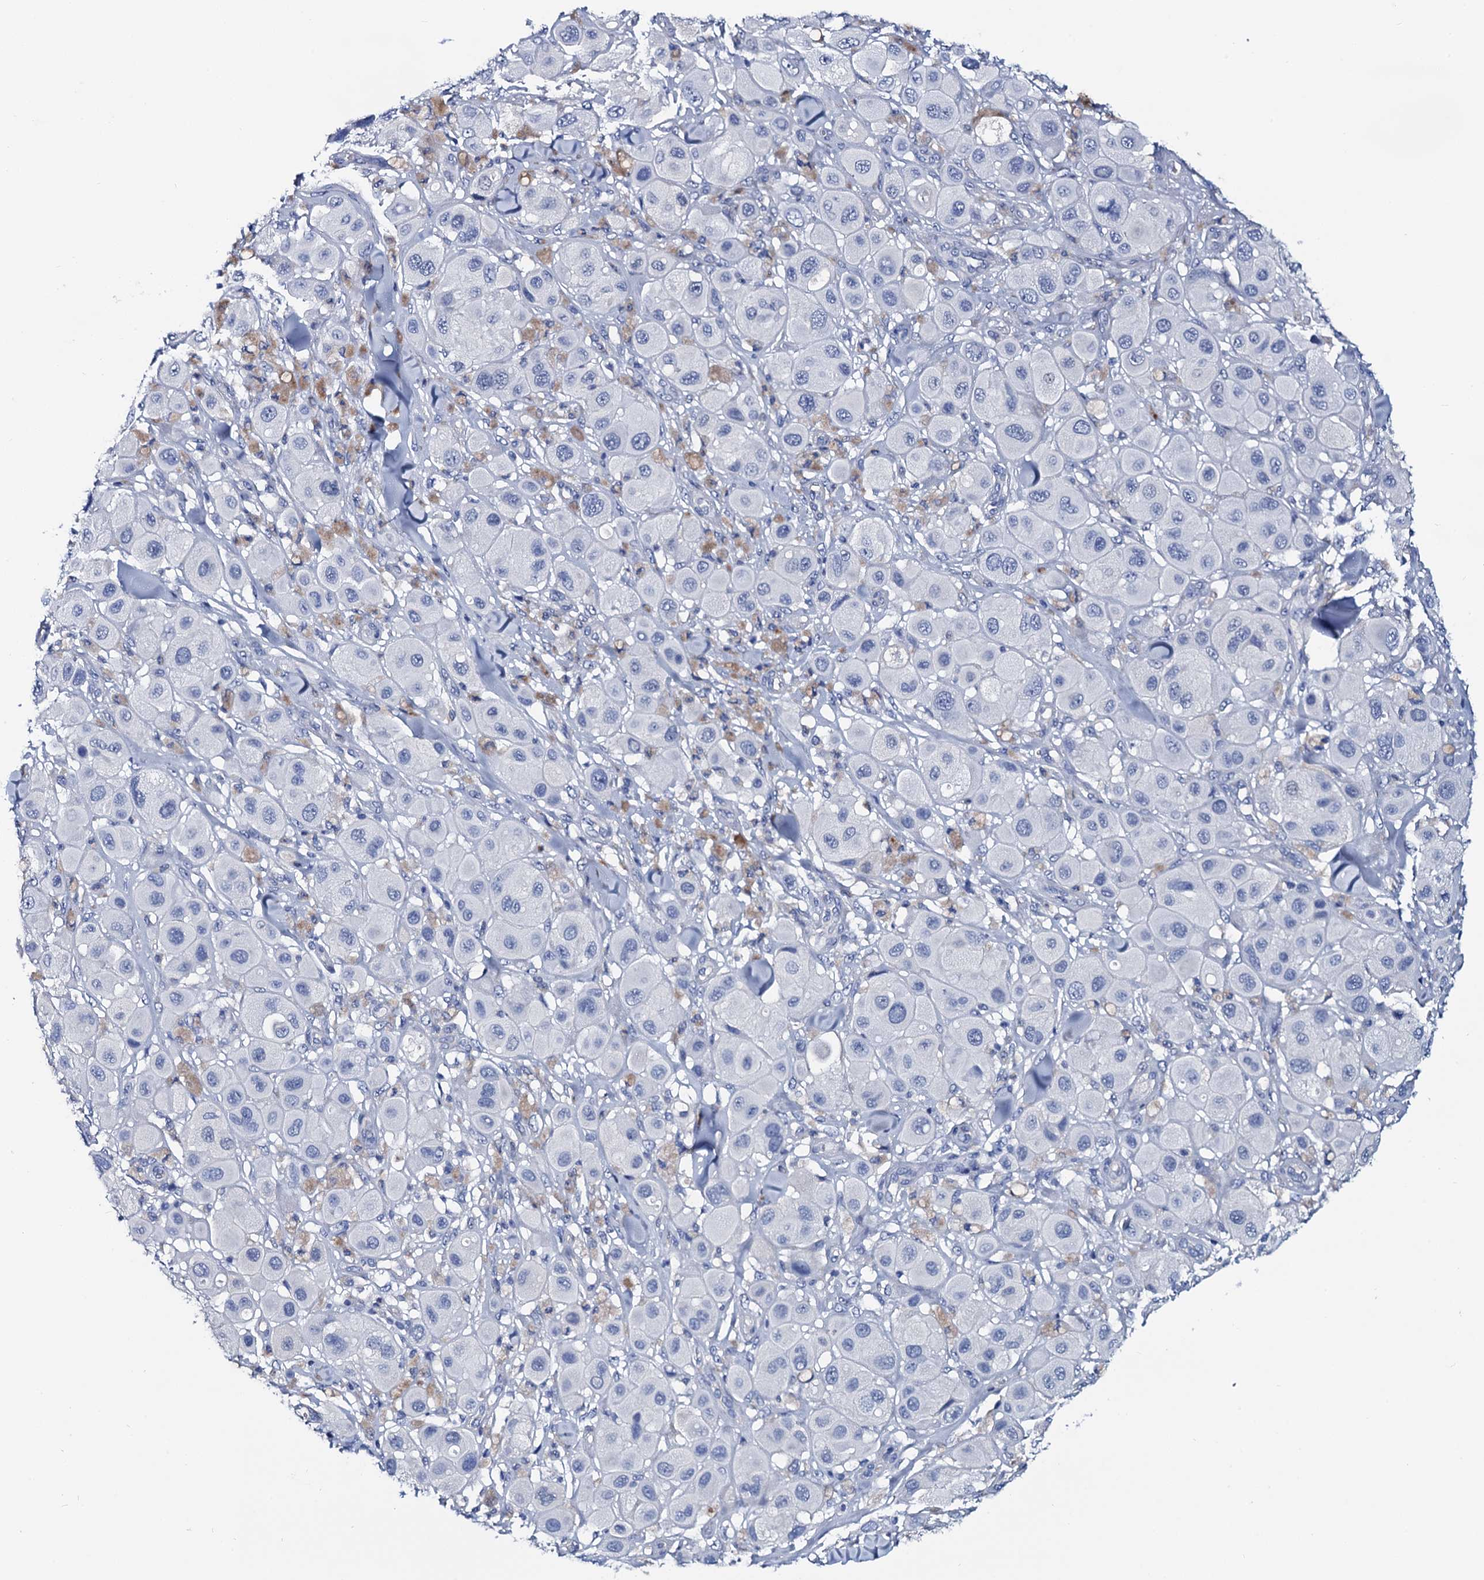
{"staining": {"intensity": "negative", "quantity": "none", "location": "none"}, "tissue": "melanoma", "cell_type": "Tumor cells", "image_type": "cancer", "snomed": [{"axis": "morphology", "description": "Malignant melanoma, Metastatic site"}, {"axis": "topography", "description": "Skin"}], "caption": "Malignant melanoma (metastatic site) was stained to show a protein in brown. There is no significant positivity in tumor cells.", "gene": "GYS2", "patient": {"sex": "male", "age": 41}}